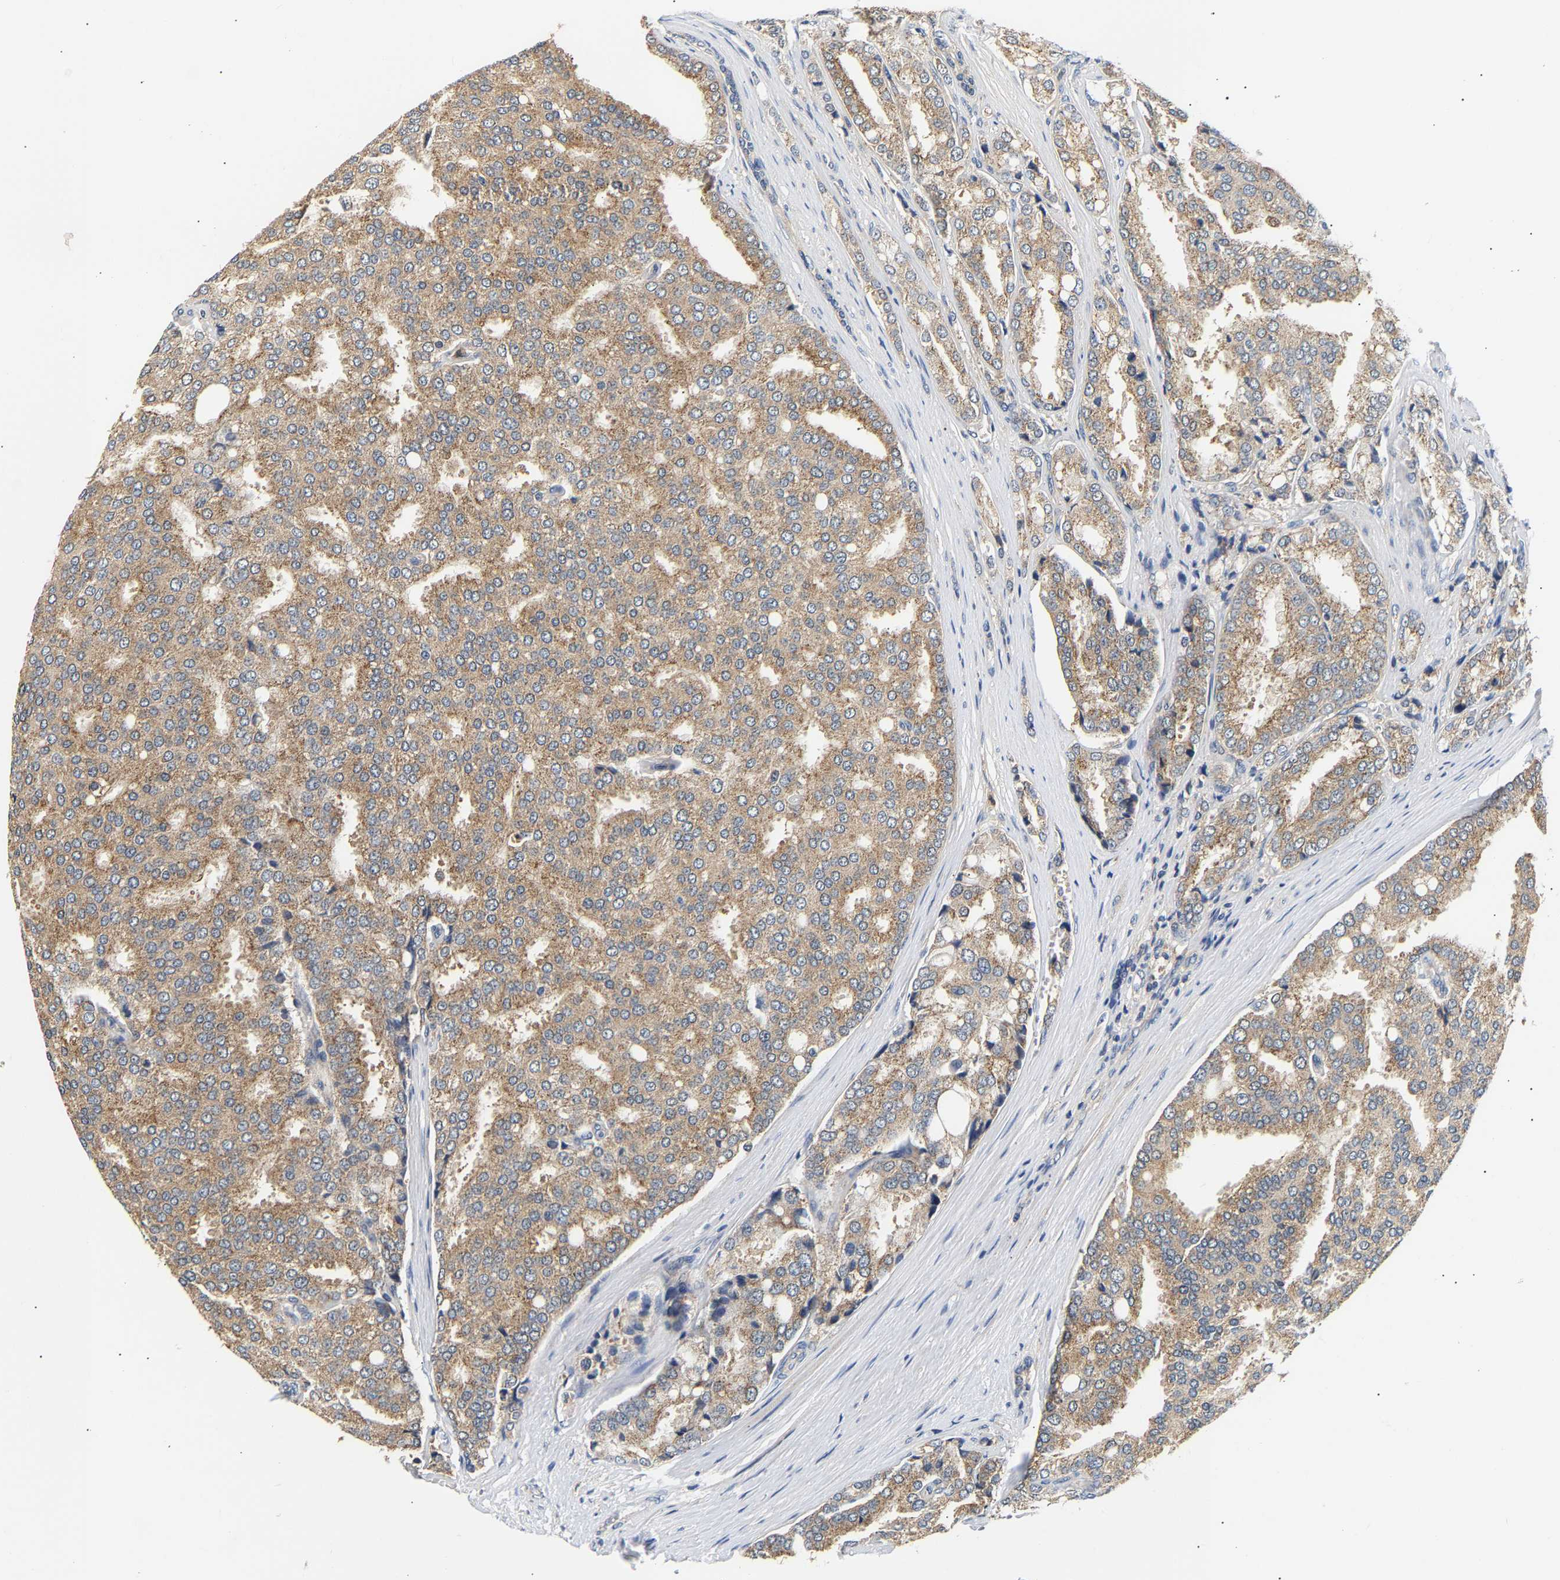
{"staining": {"intensity": "moderate", "quantity": ">75%", "location": "cytoplasmic/membranous"}, "tissue": "prostate cancer", "cell_type": "Tumor cells", "image_type": "cancer", "snomed": [{"axis": "morphology", "description": "Adenocarcinoma, High grade"}, {"axis": "topography", "description": "Prostate"}], "caption": "Brown immunohistochemical staining in human high-grade adenocarcinoma (prostate) exhibits moderate cytoplasmic/membranous staining in about >75% of tumor cells.", "gene": "PPID", "patient": {"sex": "male", "age": 50}}